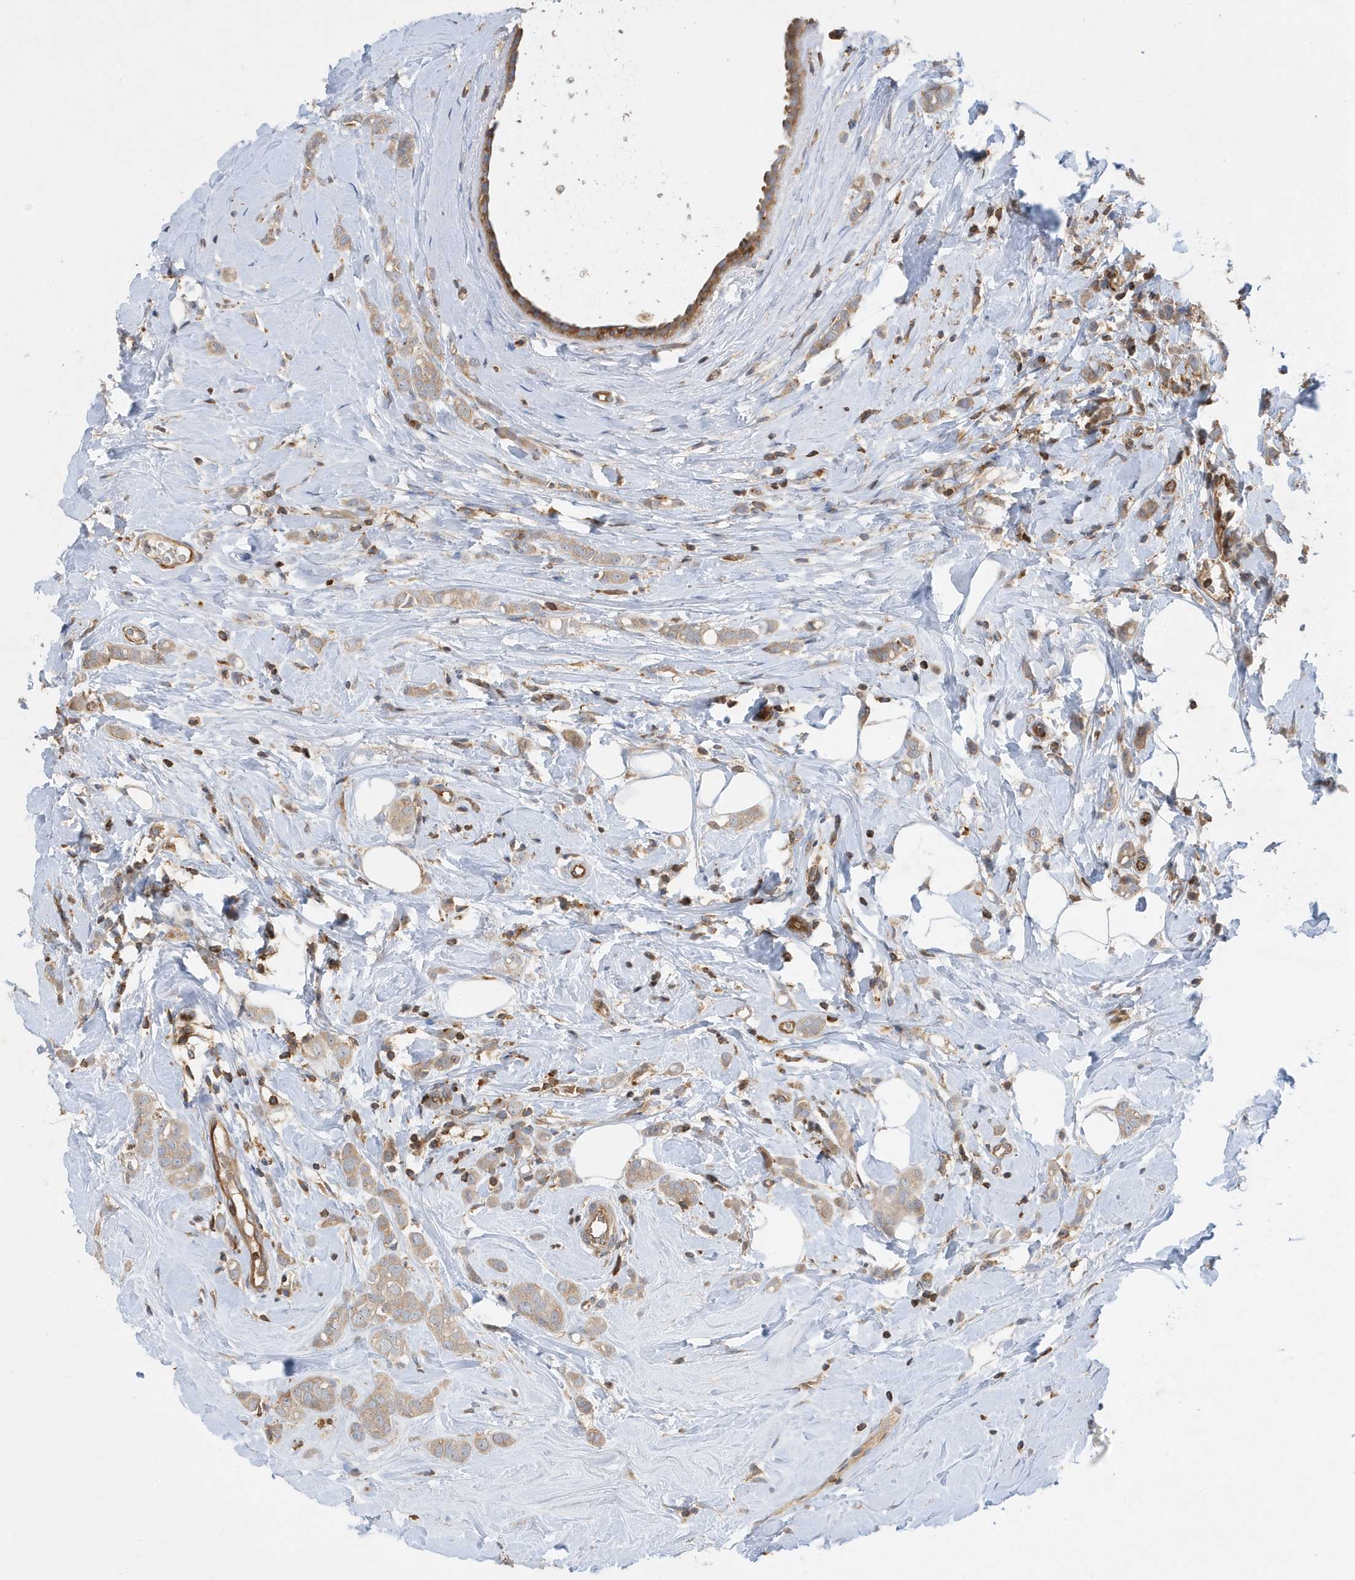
{"staining": {"intensity": "moderate", "quantity": ">75%", "location": "cytoplasmic/membranous"}, "tissue": "breast cancer", "cell_type": "Tumor cells", "image_type": "cancer", "snomed": [{"axis": "morphology", "description": "Lobular carcinoma"}, {"axis": "topography", "description": "Breast"}], "caption": "IHC of human lobular carcinoma (breast) demonstrates medium levels of moderate cytoplasmic/membranous positivity in about >75% of tumor cells. The staining was performed using DAB, with brown indicating positive protein expression. Nuclei are stained blue with hematoxylin.", "gene": "LAPTM4A", "patient": {"sex": "female", "age": 47}}